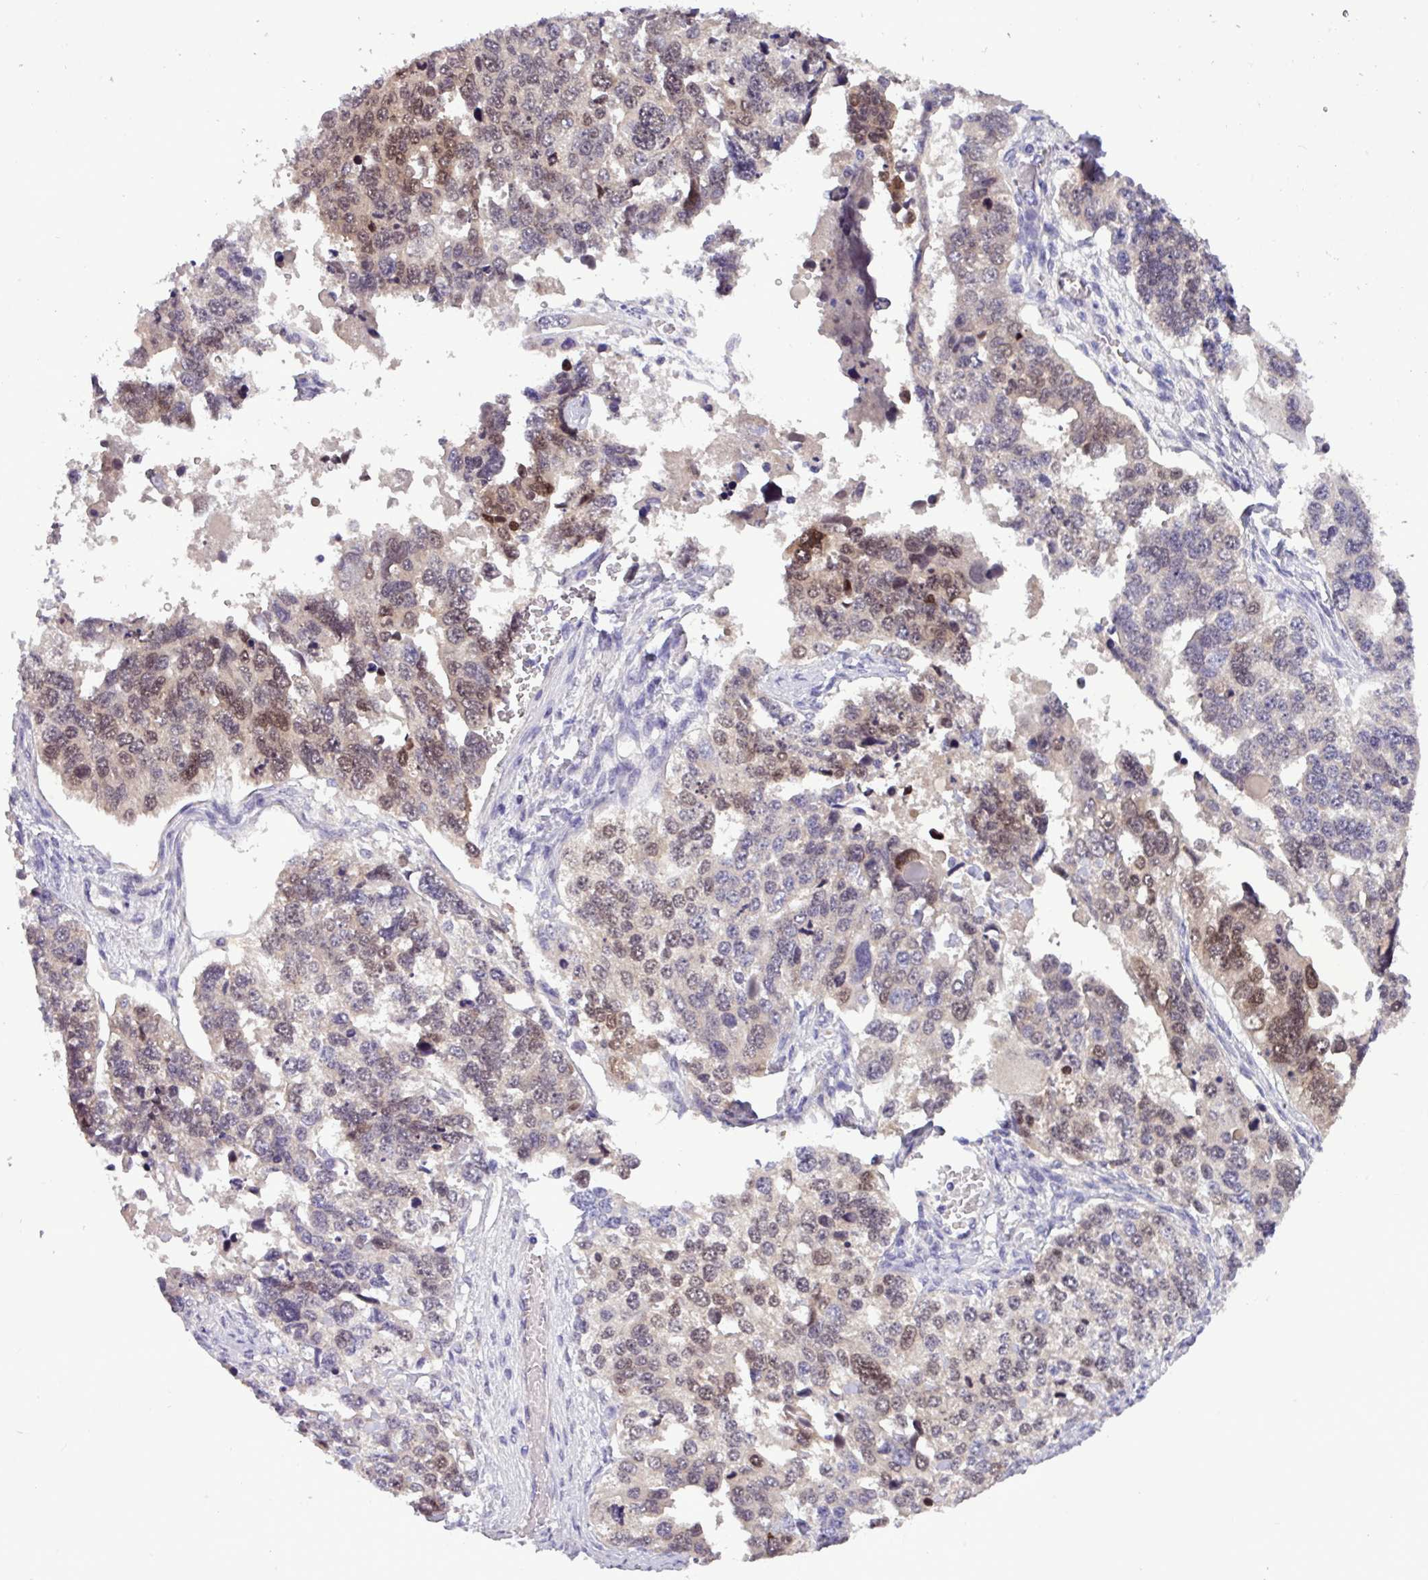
{"staining": {"intensity": "moderate", "quantity": "25%-75%", "location": "nuclear"}, "tissue": "ovarian cancer", "cell_type": "Tumor cells", "image_type": "cancer", "snomed": [{"axis": "morphology", "description": "Cystadenocarcinoma, serous, NOS"}, {"axis": "topography", "description": "Ovary"}], "caption": "Serous cystadenocarcinoma (ovarian) stained with a protein marker displays moderate staining in tumor cells.", "gene": "PAX8", "patient": {"sex": "female", "age": 76}}